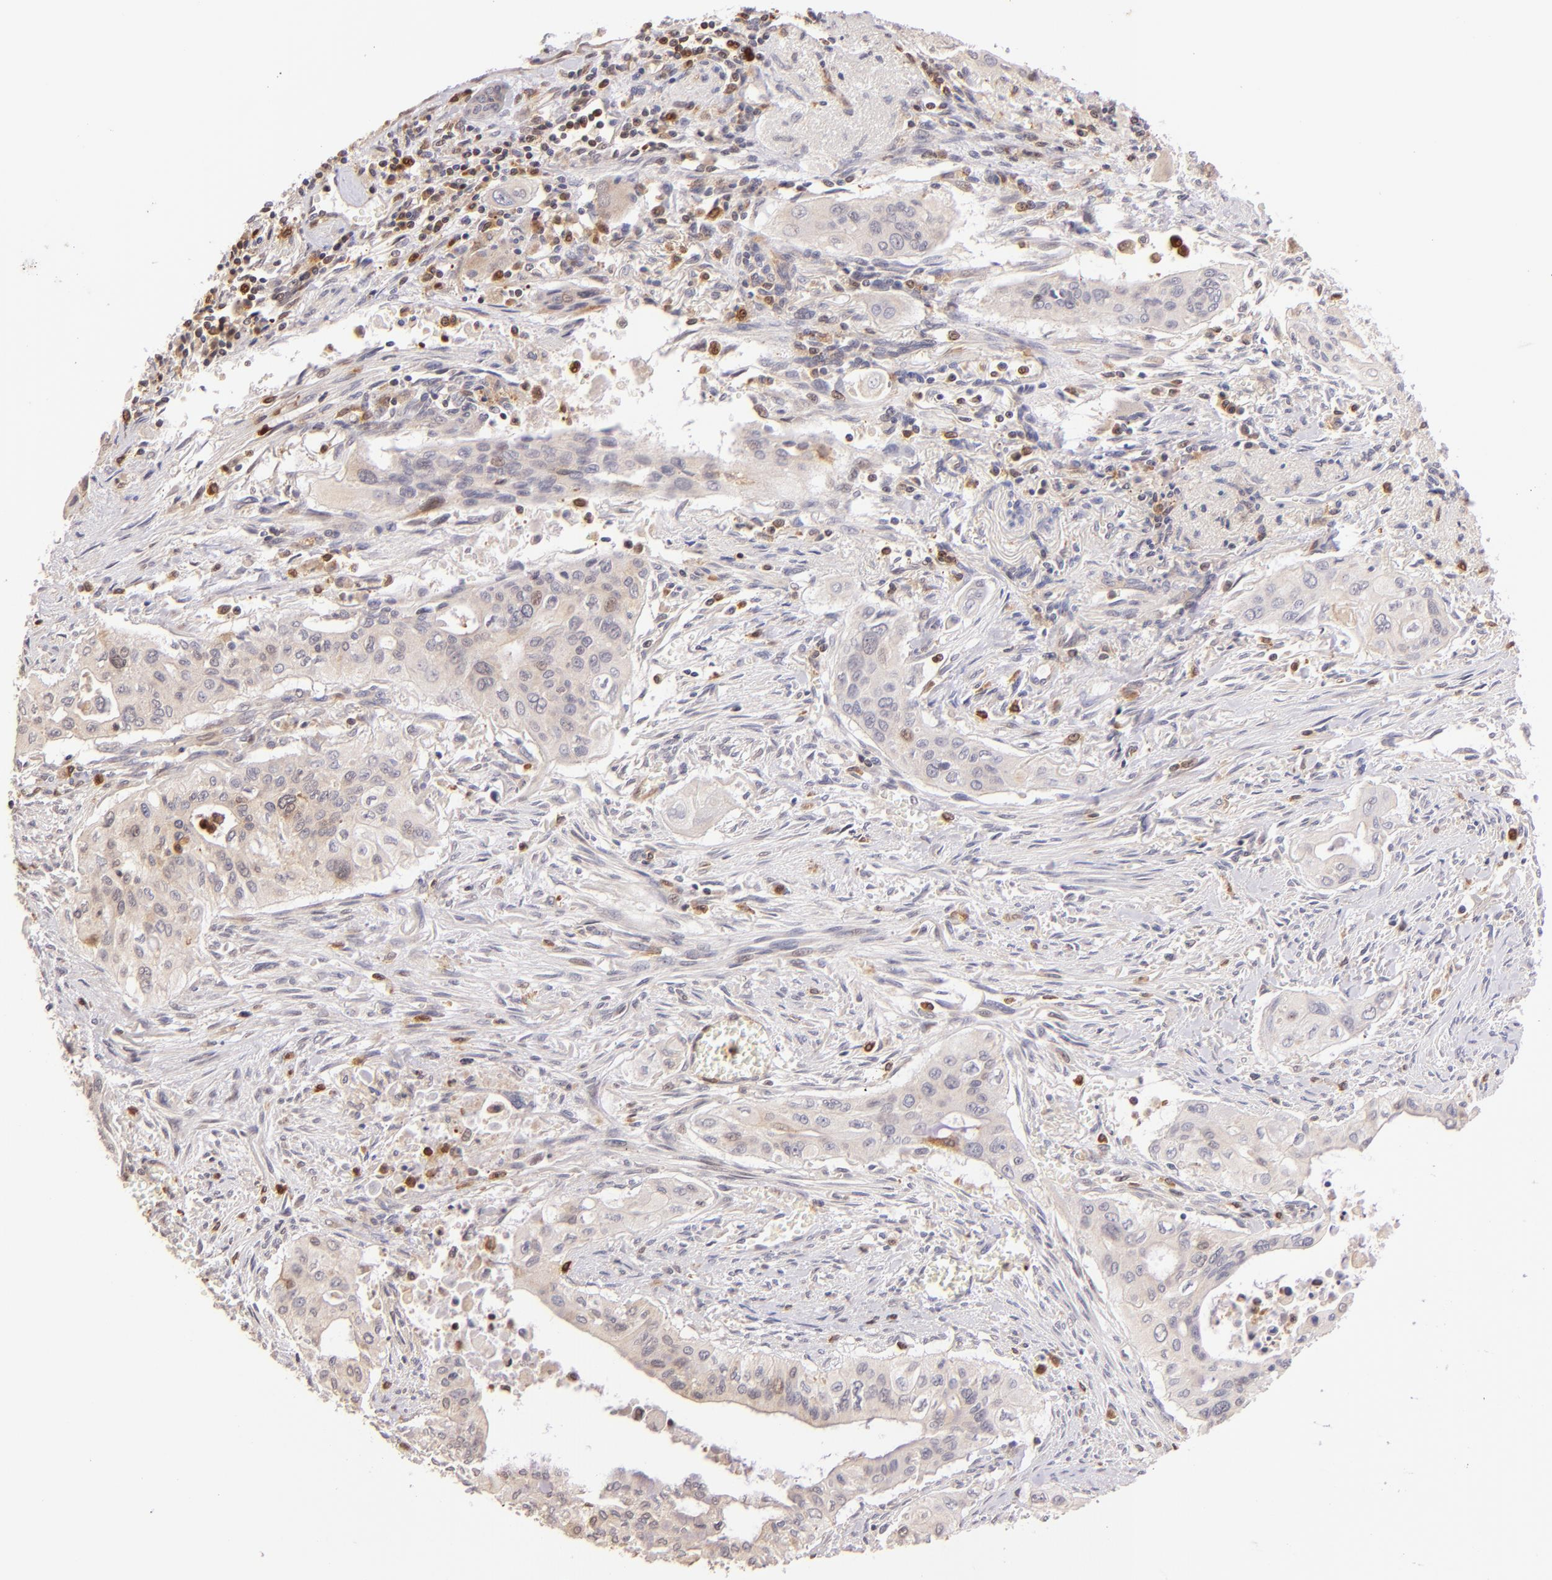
{"staining": {"intensity": "weak", "quantity": "25%-75%", "location": "cytoplasmic/membranous"}, "tissue": "pancreatic cancer", "cell_type": "Tumor cells", "image_type": "cancer", "snomed": [{"axis": "morphology", "description": "Adenocarcinoma, NOS"}, {"axis": "topography", "description": "Pancreas"}], "caption": "IHC histopathology image of neoplastic tissue: human adenocarcinoma (pancreatic) stained using IHC displays low levels of weak protein expression localized specifically in the cytoplasmic/membranous of tumor cells, appearing as a cytoplasmic/membranous brown color.", "gene": "BTK", "patient": {"sex": "male", "age": 77}}